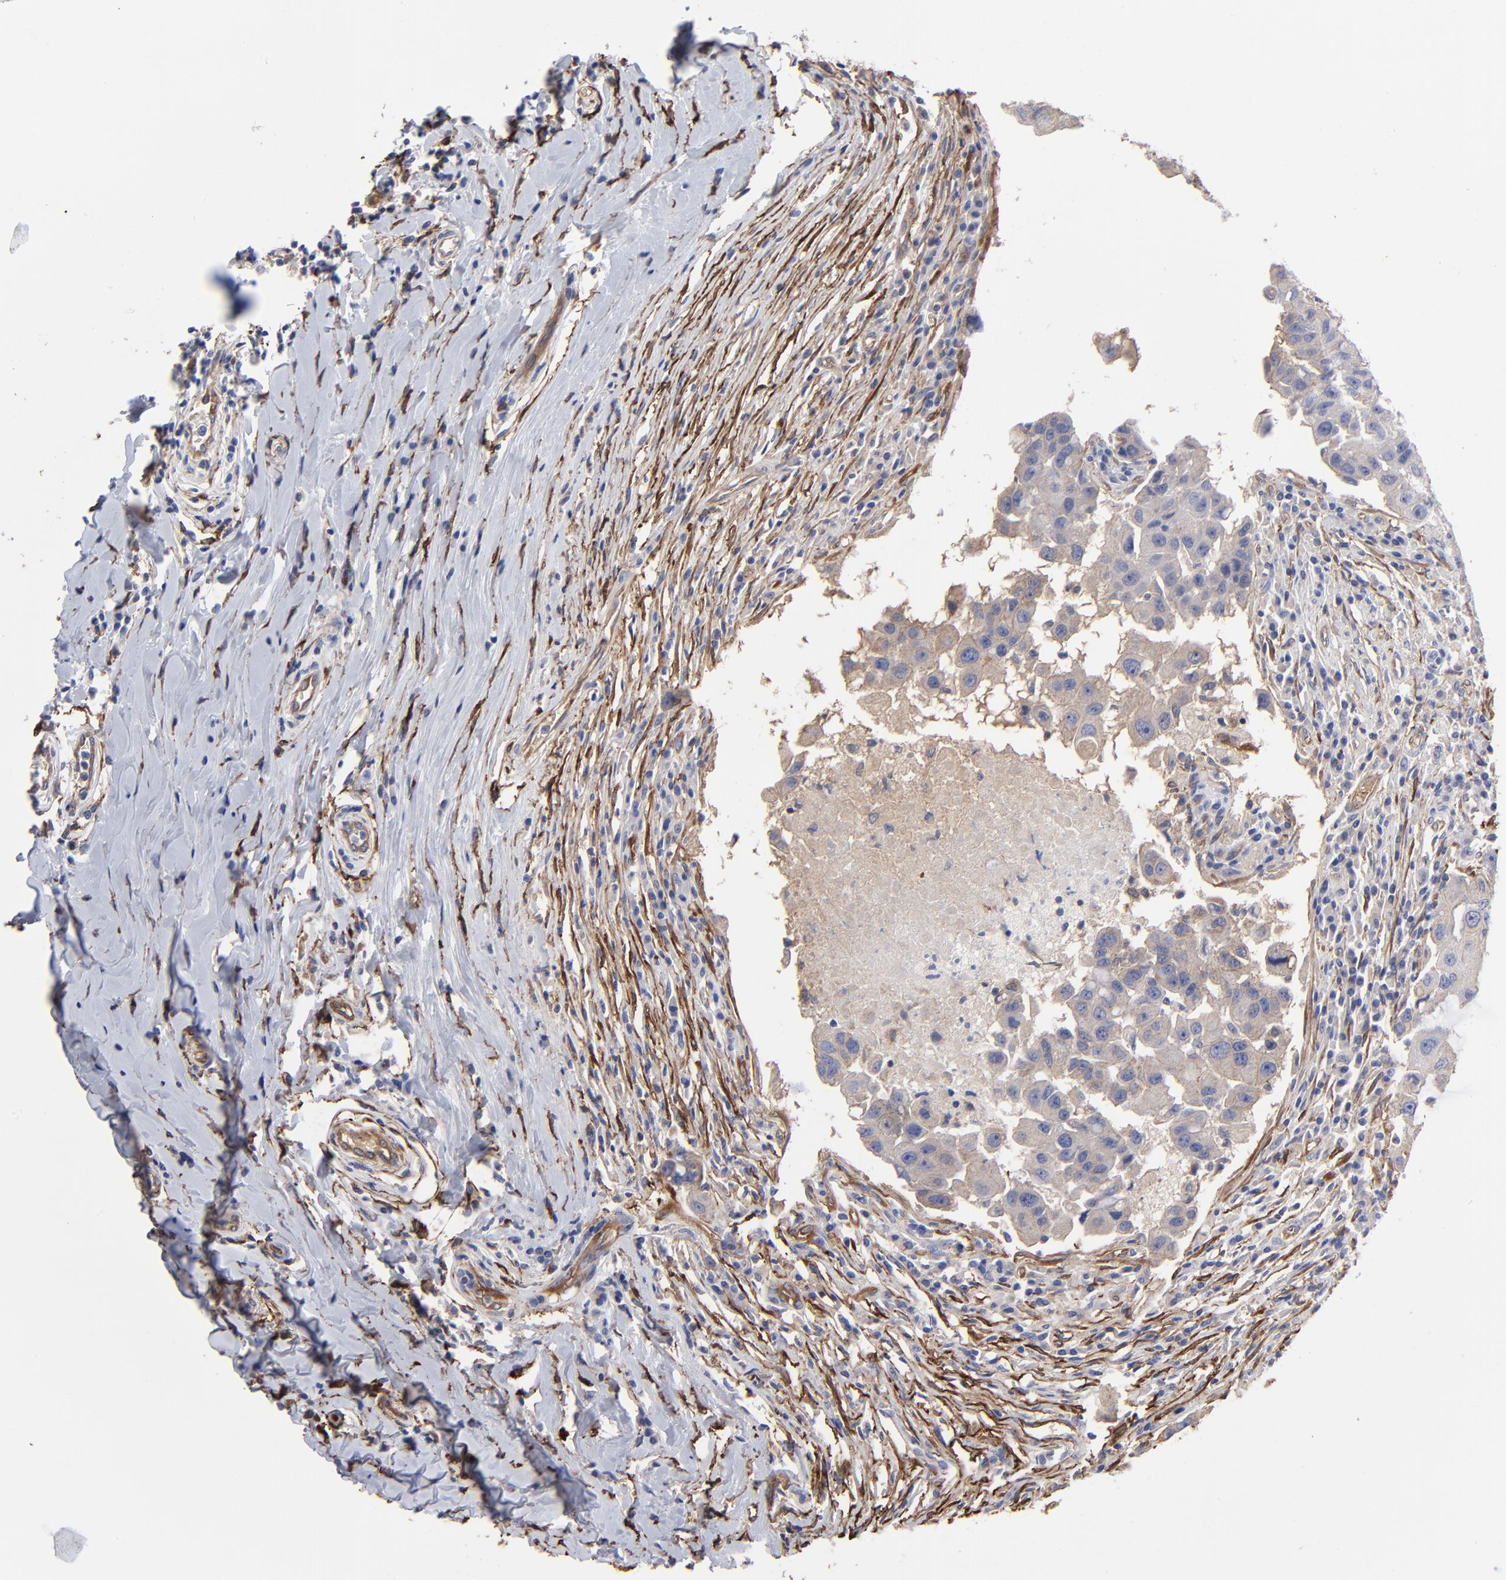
{"staining": {"intensity": "negative", "quantity": "none", "location": "none"}, "tissue": "breast cancer", "cell_type": "Tumor cells", "image_type": "cancer", "snomed": [{"axis": "morphology", "description": "Duct carcinoma"}, {"axis": "topography", "description": "Breast"}], "caption": "This is an immunohistochemistry (IHC) micrograph of breast intraductal carcinoma. There is no expression in tumor cells.", "gene": "CILP", "patient": {"sex": "female", "age": 27}}